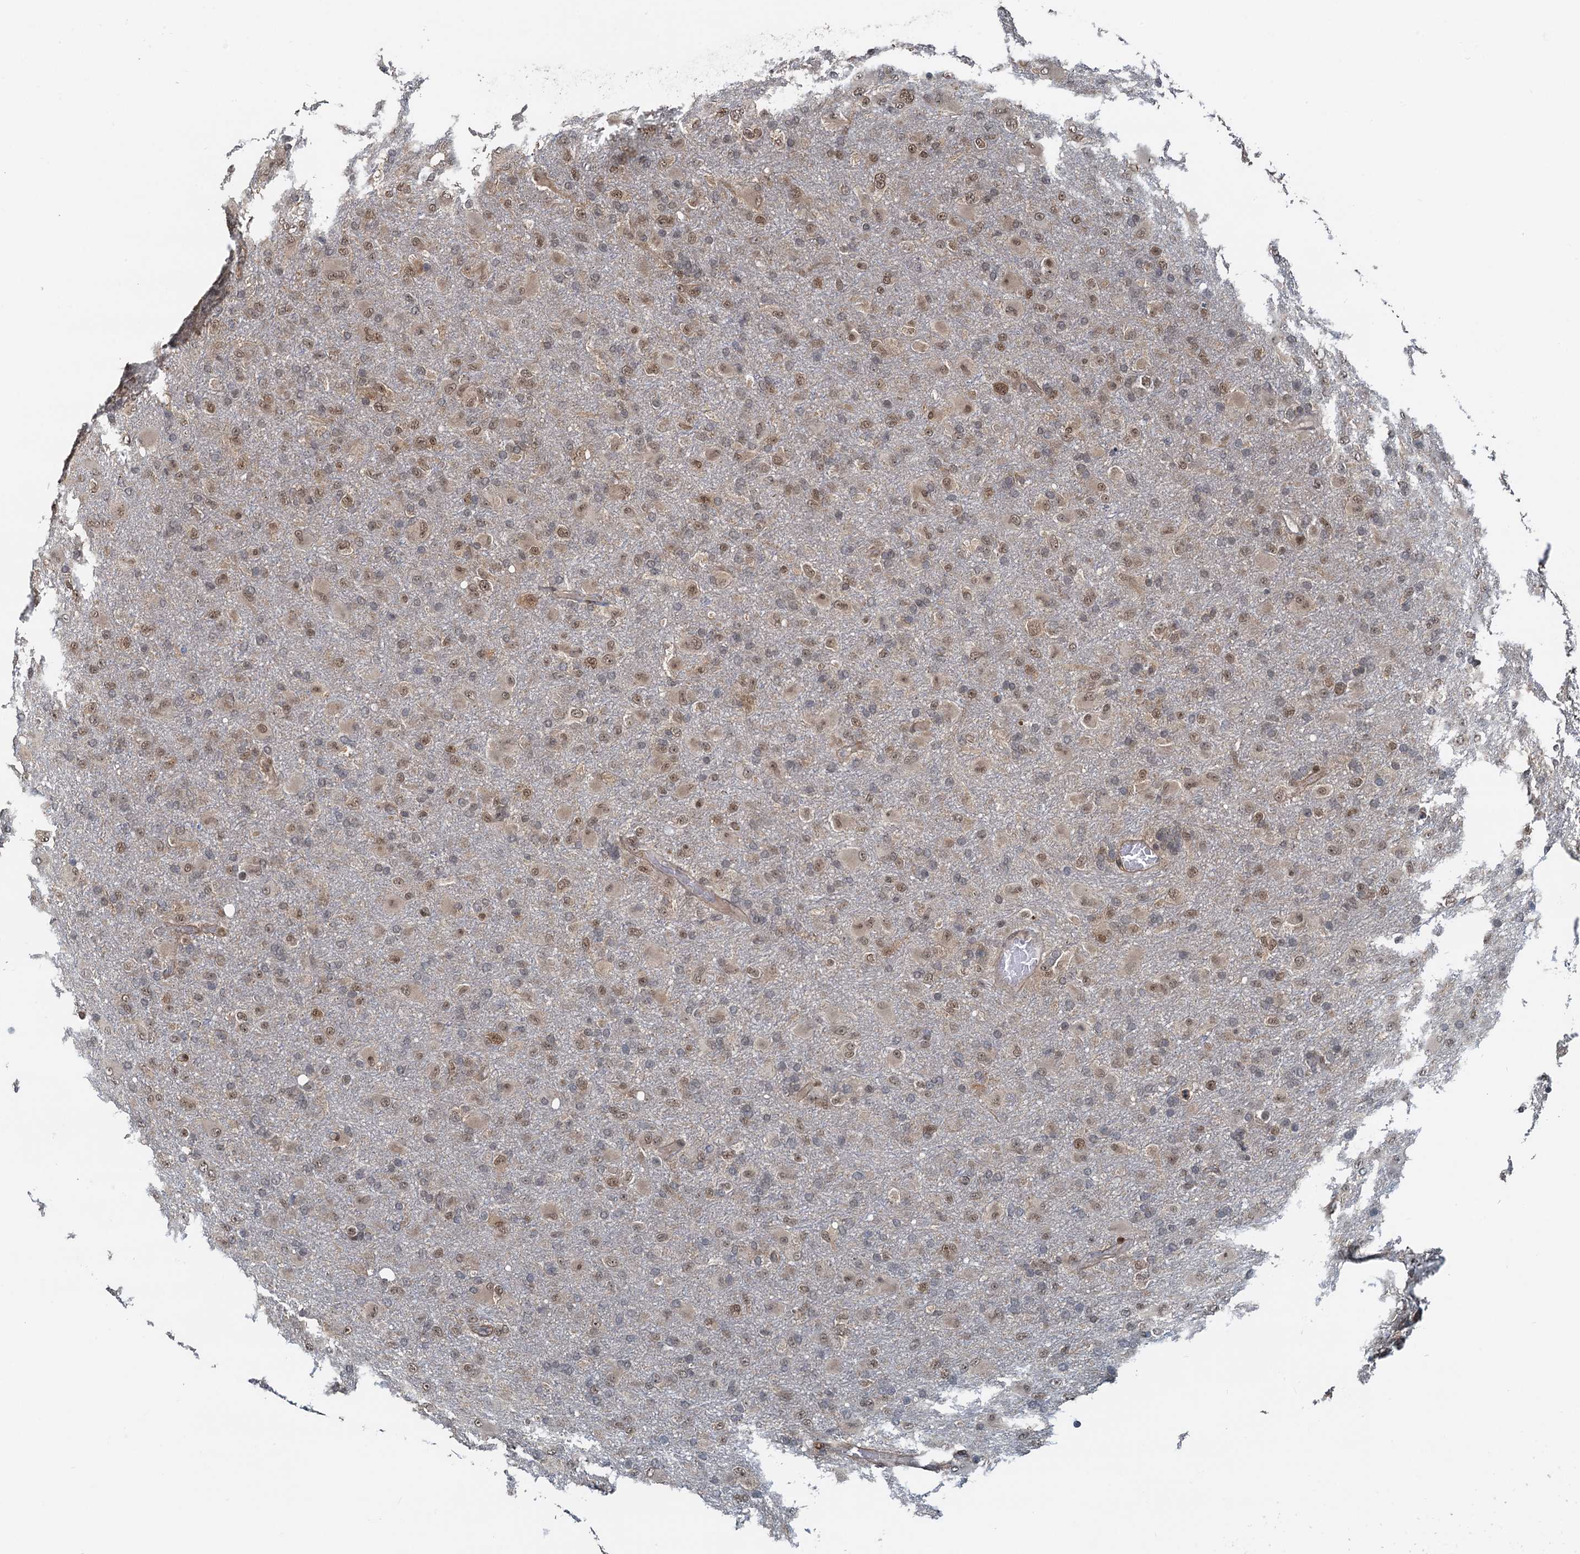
{"staining": {"intensity": "moderate", "quantity": "25%-75%", "location": "cytoplasmic/membranous,nuclear"}, "tissue": "glioma", "cell_type": "Tumor cells", "image_type": "cancer", "snomed": [{"axis": "morphology", "description": "Glioma, malignant, Low grade"}, {"axis": "topography", "description": "Brain"}], "caption": "Protein expression by immunohistochemistry shows moderate cytoplasmic/membranous and nuclear staining in about 25%-75% of tumor cells in glioma.", "gene": "SPINDOC", "patient": {"sex": "male", "age": 65}}